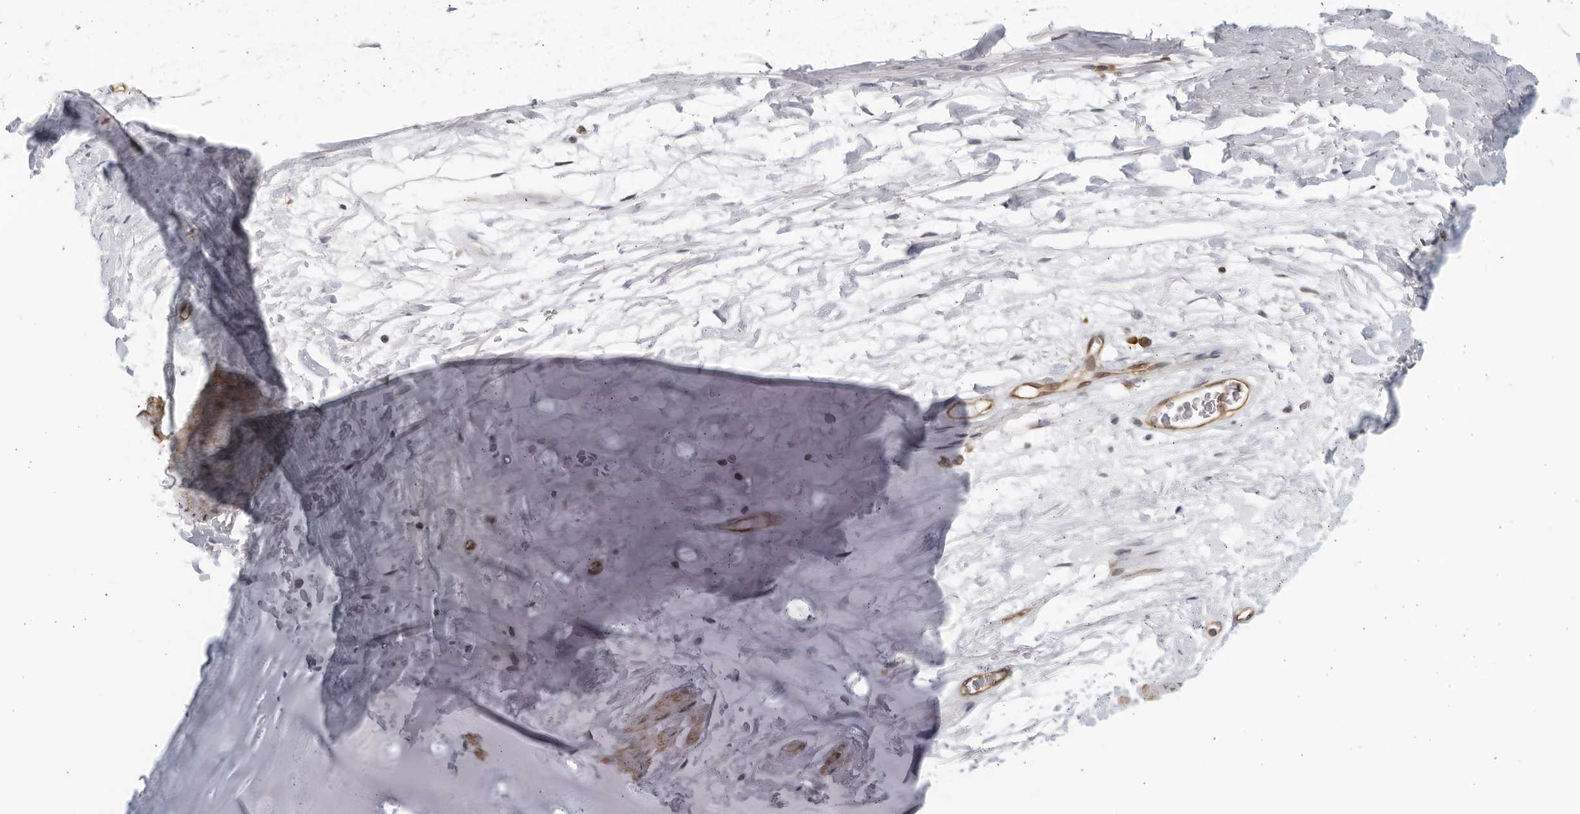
{"staining": {"intensity": "negative", "quantity": "none", "location": "none"}, "tissue": "adipose tissue", "cell_type": "Adipocytes", "image_type": "normal", "snomed": [{"axis": "morphology", "description": "Normal tissue, NOS"}, {"axis": "topography", "description": "Cartilage tissue"}], "caption": "Immunohistochemistry histopathology image of normal adipose tissue stained for a protein (brown), which shows no positivity in adipocytes.", "gene": "SERTAD4", "patient": {"sex": "female", "age": 63}}